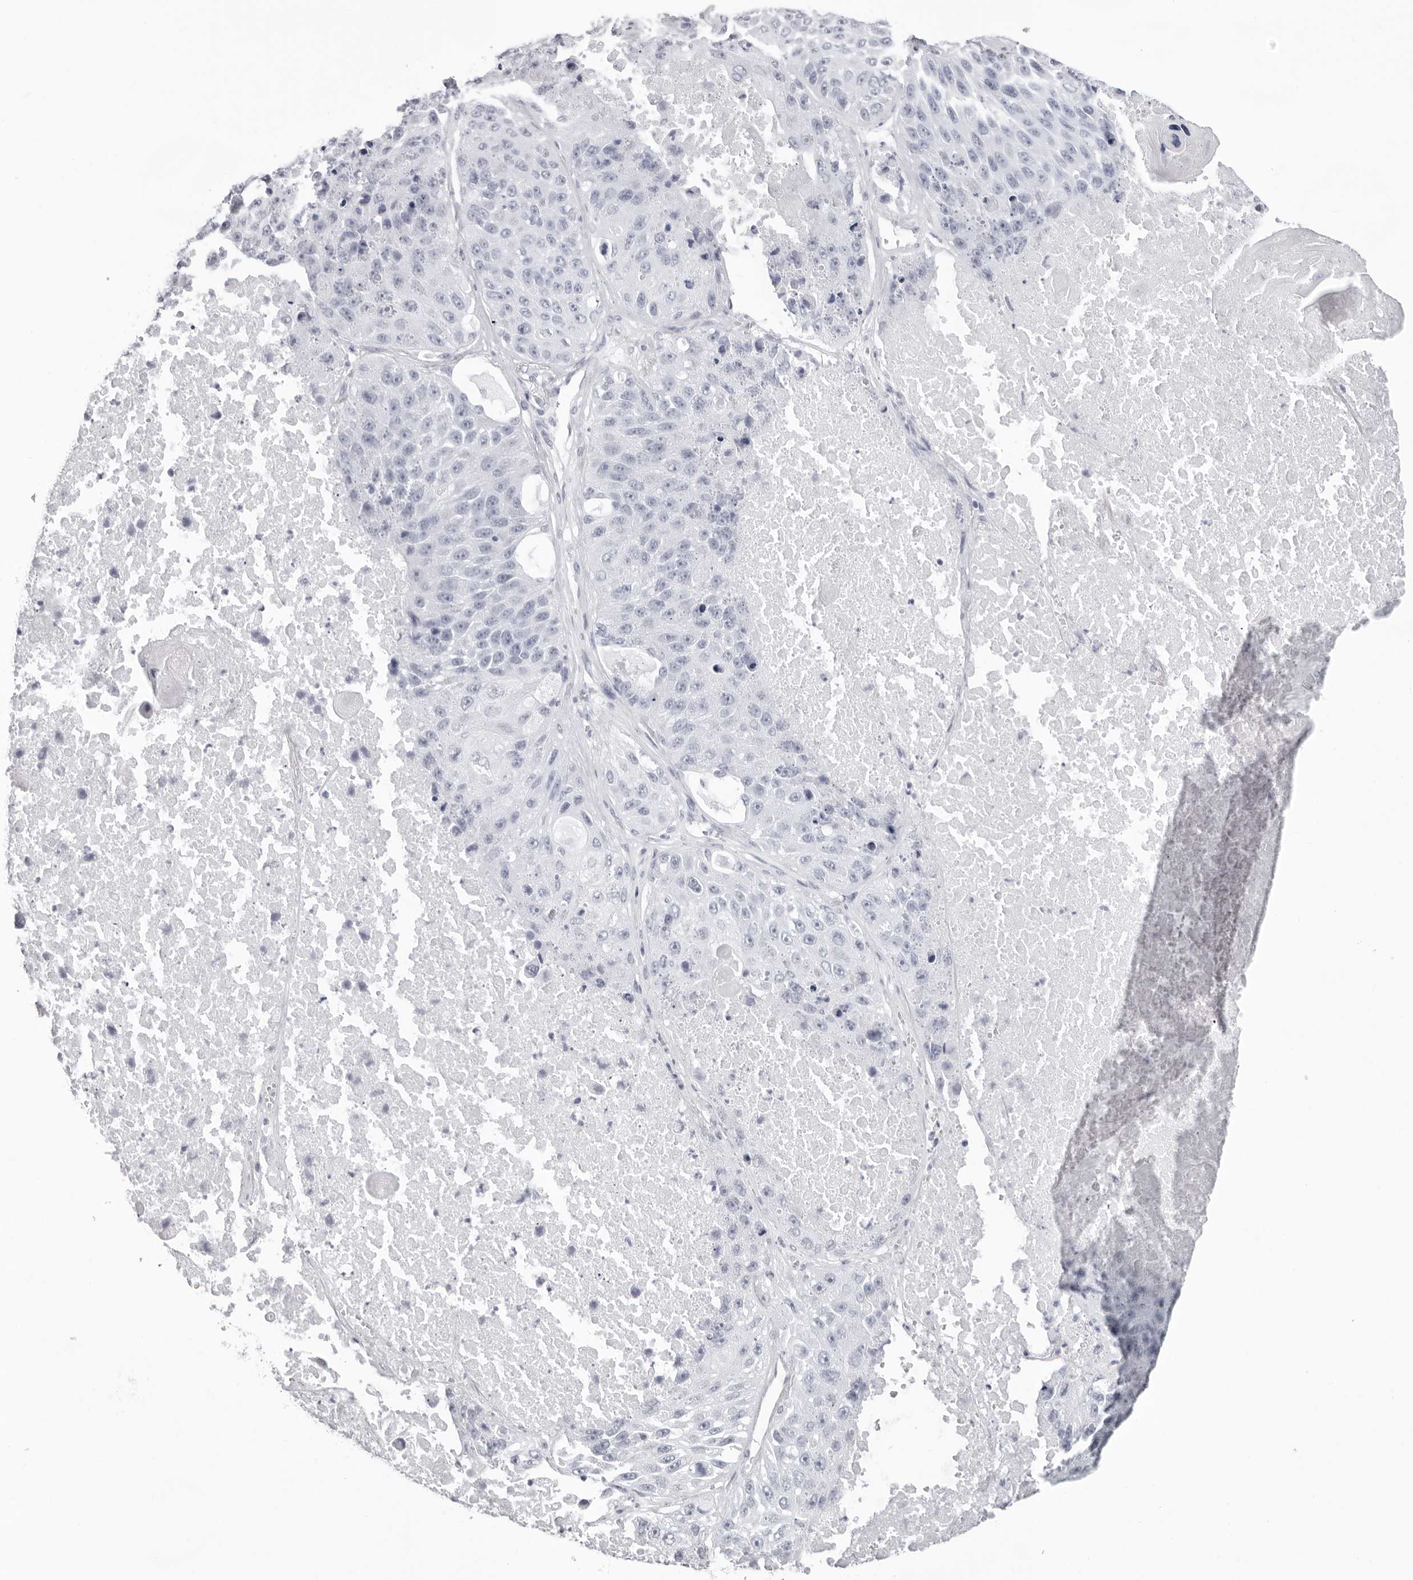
{"staining": {"intensity": "negative", "quantity": "none", "location": "none"}, "tissue": "lung cancer", "cell_type": "Tumor cells", "image_type": "cancer", "snomed": [{"axis": "morphology", "description": "Squamous cell carcinoma, NOS"}, {"axis": "topography", "description": "Lung"}], "caption": "Tumor cells show no significant protein expression in lung cancer (squamous cell carcinoma).", "gene": "INSL3", "patient": {"sex": "male", "age": 61}}